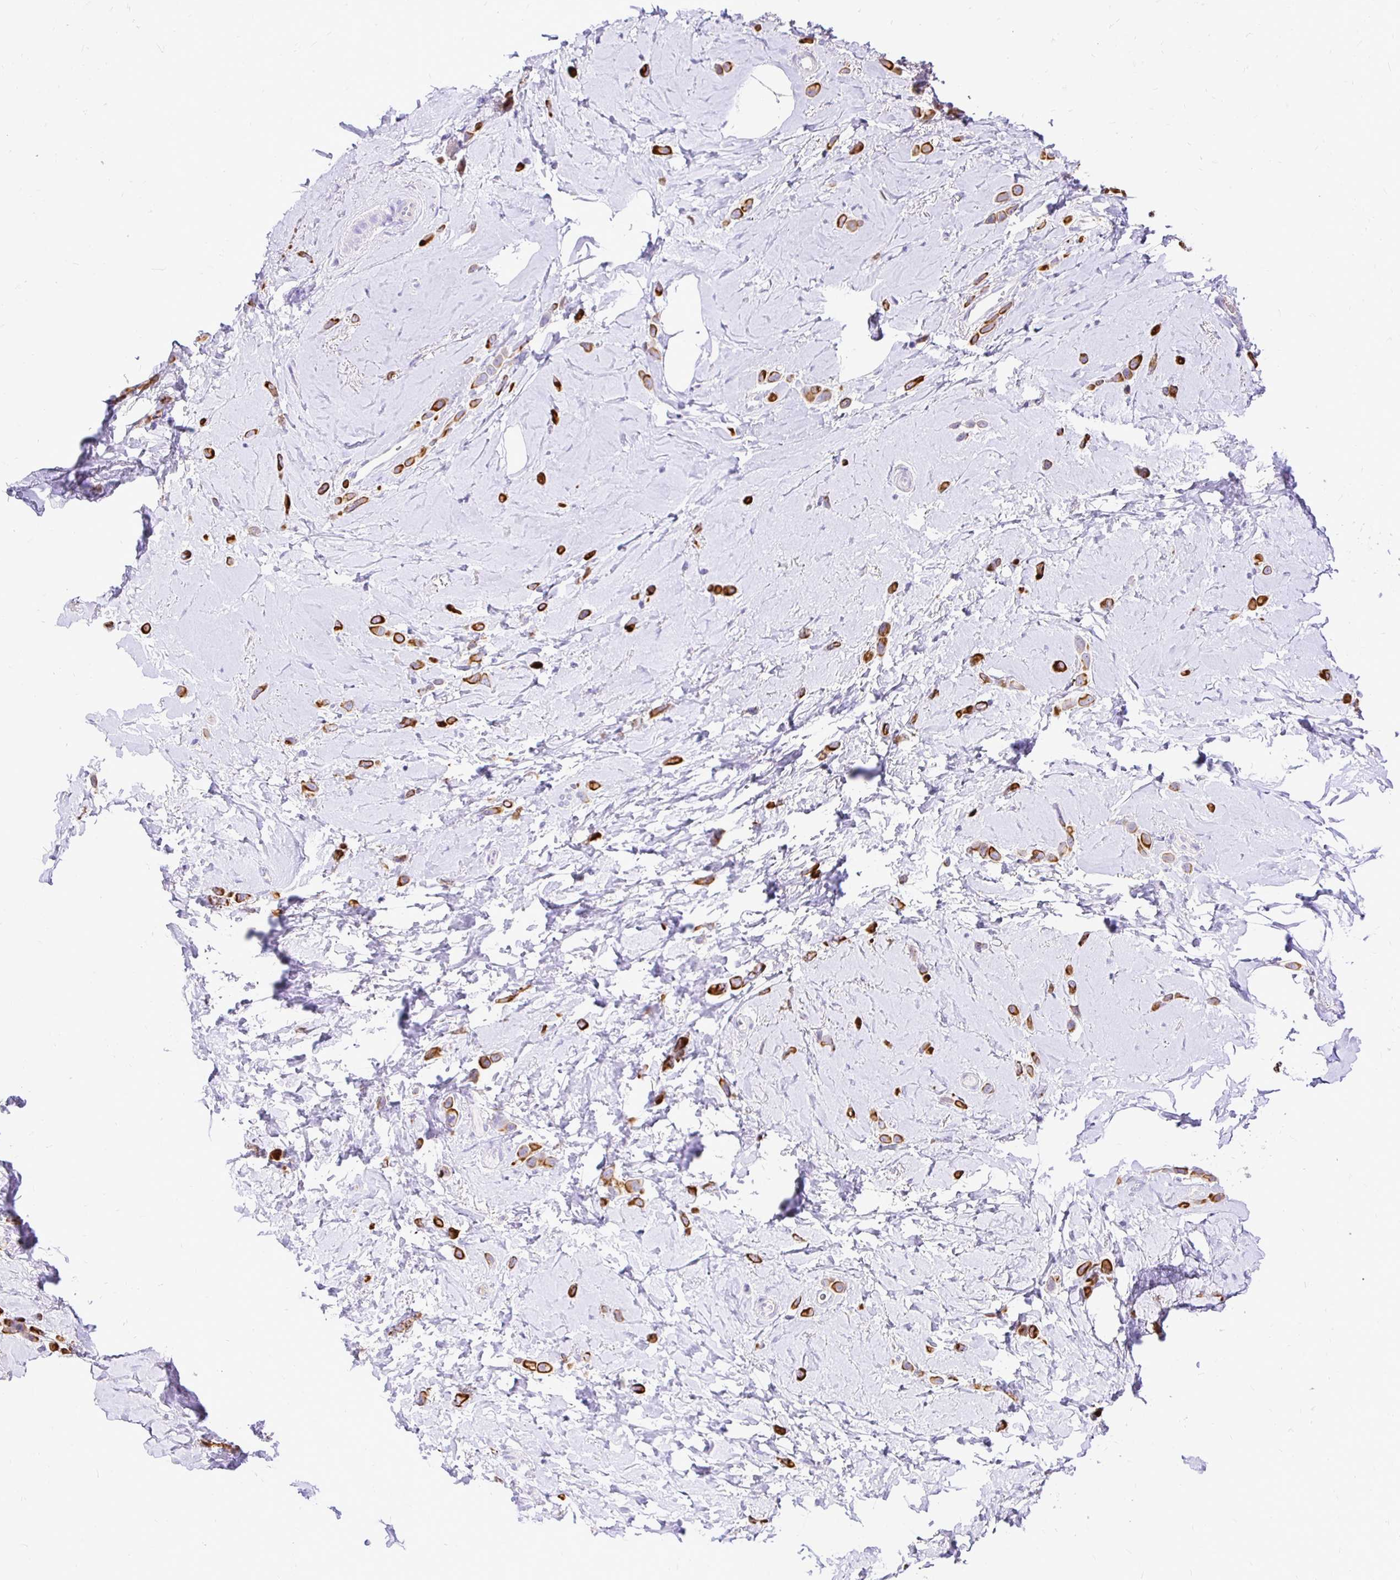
{"staining": {"intensity": "strong", "quantity": ">75%", "location": "cytoplasmic/membranous"}, "tissue": "breast cancer", "cell_type": "Tumor cells", "image_type": "cancer", "snomed": [{"axis": "morphology", "description": "Lobular carcinoma"}, {"axis": "topography", "description": "Breast"}], "caption": "IHC (DAB) staining of breast cancer (lobular carcinoma) exhibits strong cytoplasmic/membranous protein staining in approximately >75% of tumor cells.", "gene": "TAF1D", "patient": {"sex": "female", "age": 66}}